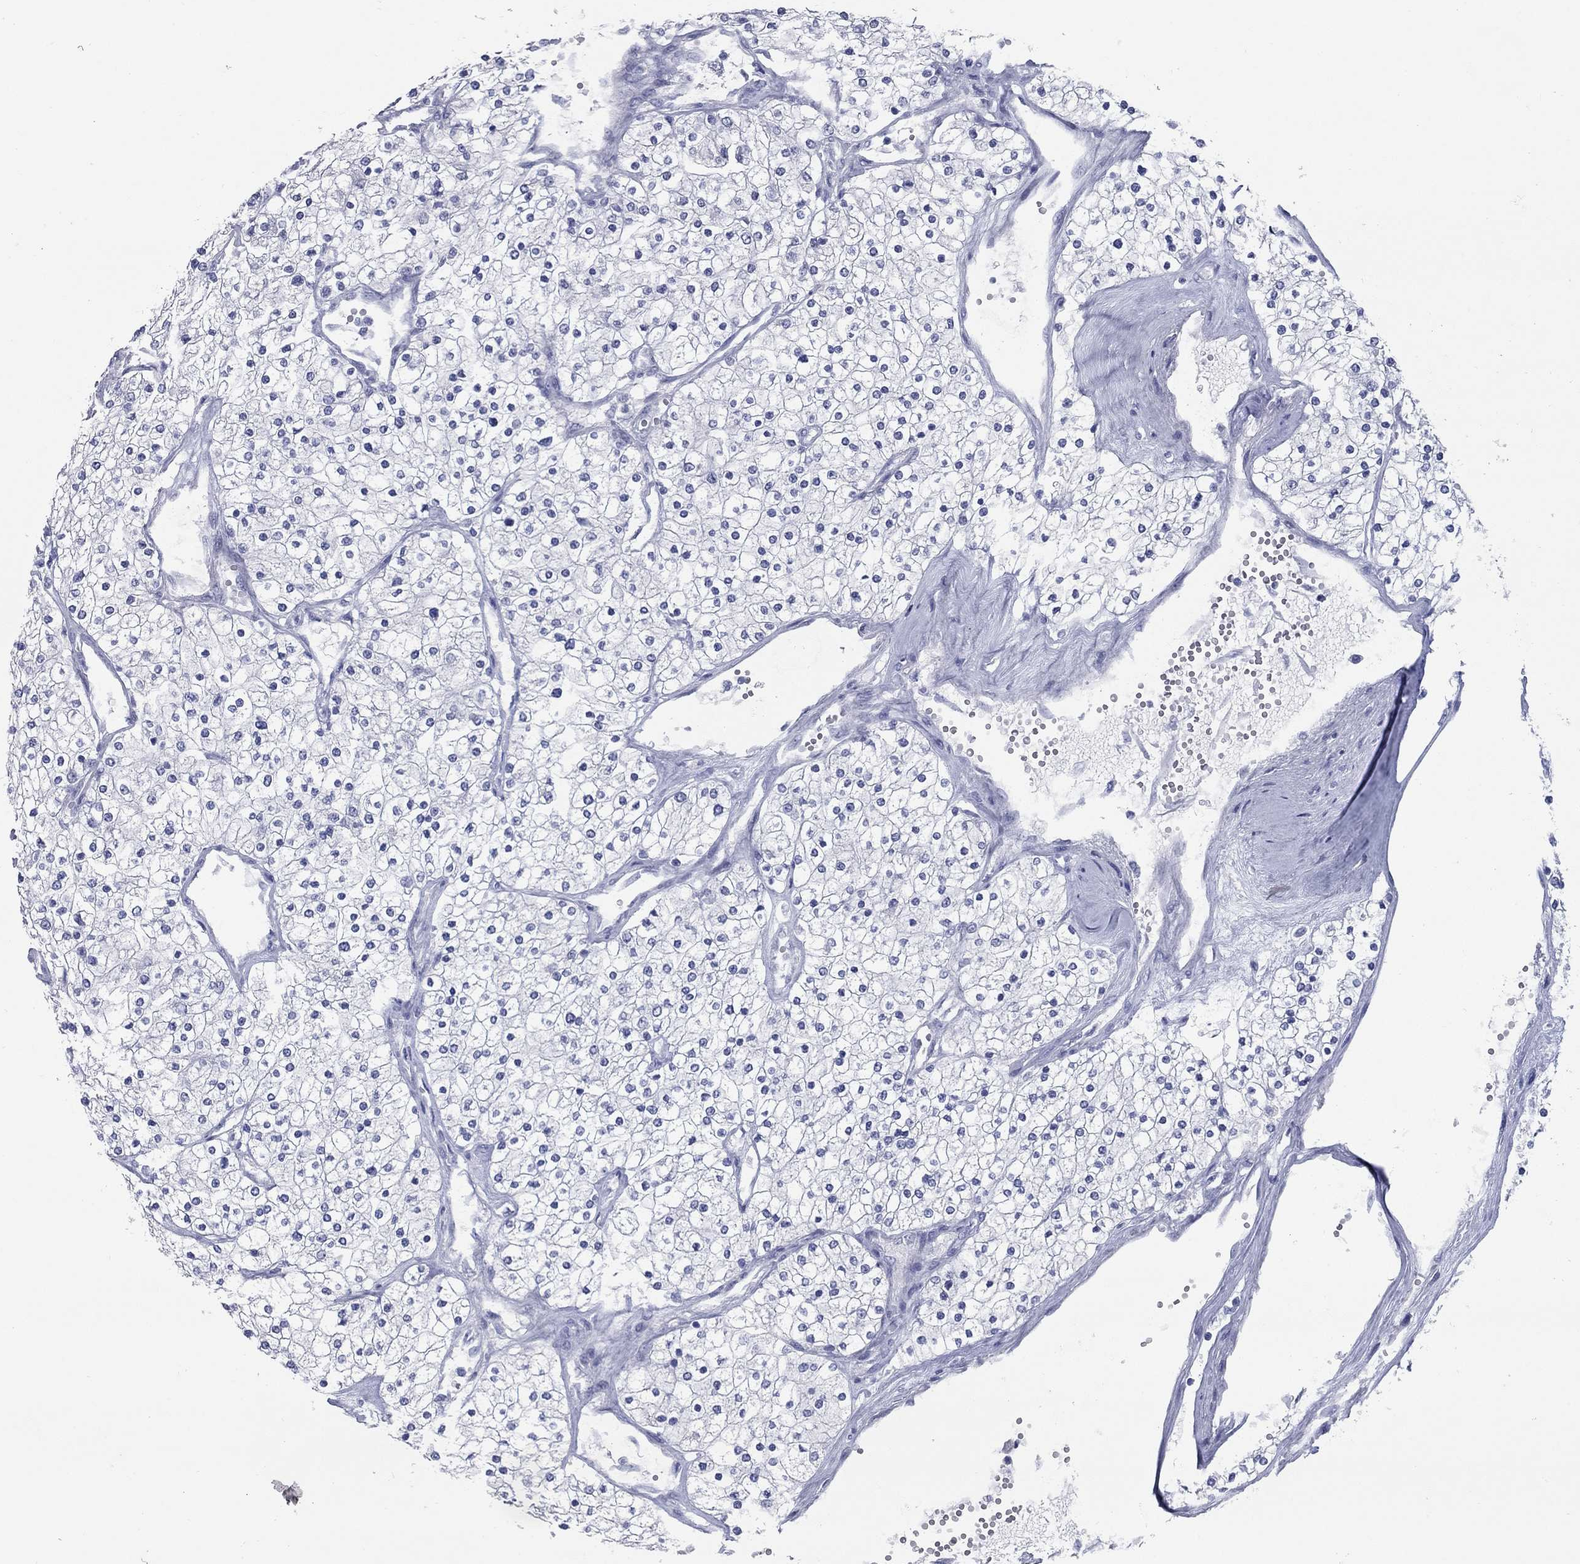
{"staining": {"intensity": "negative", "quantity": "none", "location": "none"}, "tissue": "renal cancer", "cell_type": "Tumor cells", "image_type": "cancer", "snomed": [{"axis": "morphology", "description": "Adenocarcinoma, NOS"}, {"axis": "topography", "description": "Kidney"}], "caption": "Human renal cancer (adenocarcinoma) stained for a protein using immunohistochemistry shows no staining in tumor cells.", "gene": "KIRREL2", "patient": {"sex": "male", "age": 80}}